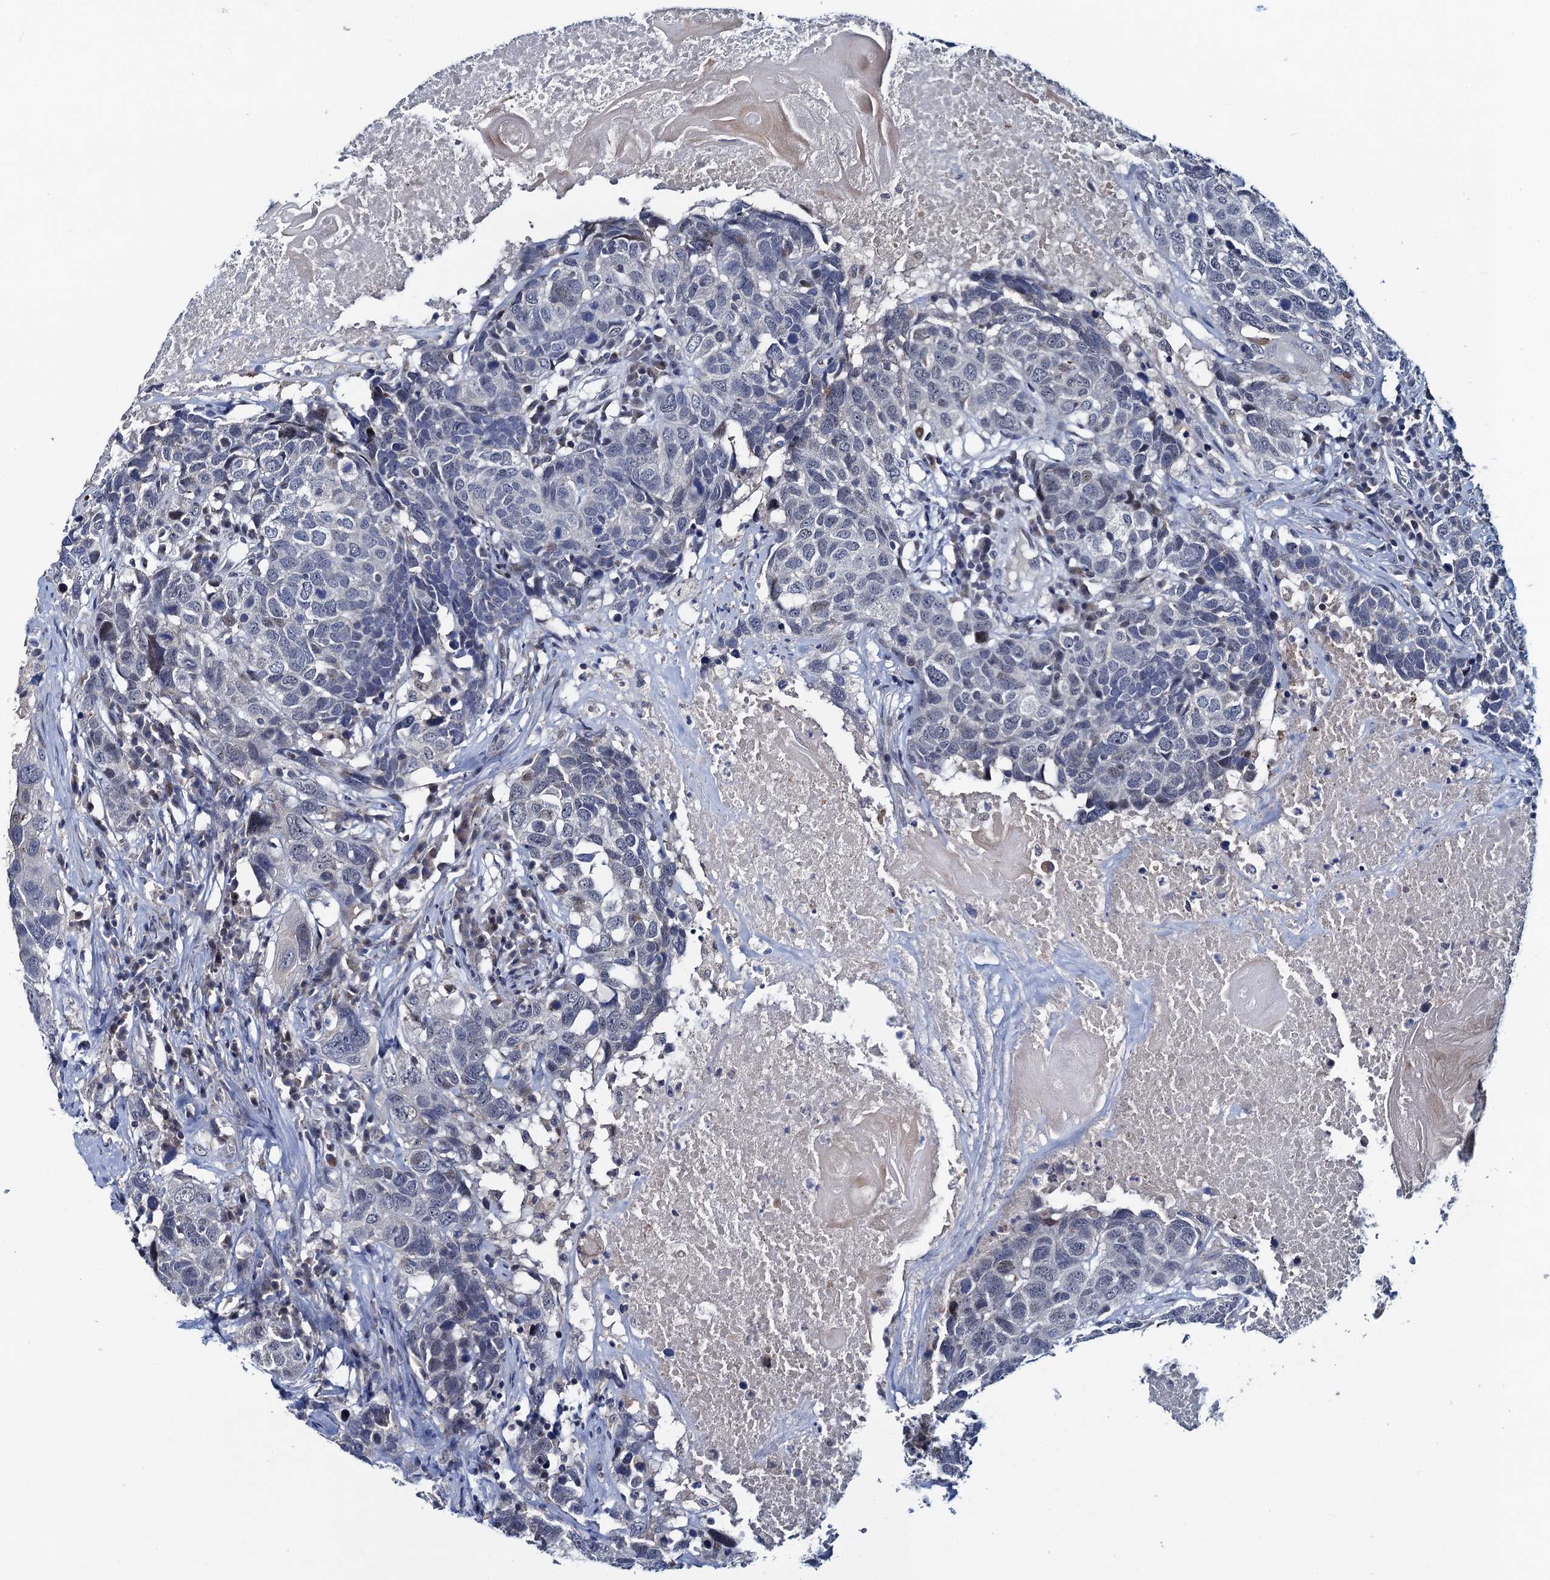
{"staining": {"intensity": "negative", "quantity": "none", "location": "none"}, "tissue": "head and neck cancer", "cell_type": "Tumor cells", "image_type": "cancer", "snomed": [{"axis": "morphology", "description": "Squamous cell carcinoma, NOS"}, {"axis": "topography", "description": "Head-Neck"}], "caption": "Image shows no protein staining in tumor cells of head and neck squamous cell carcinoma tissue.", "gene": "ATOSA", "patient": {"sex": "male", "age": 66}}